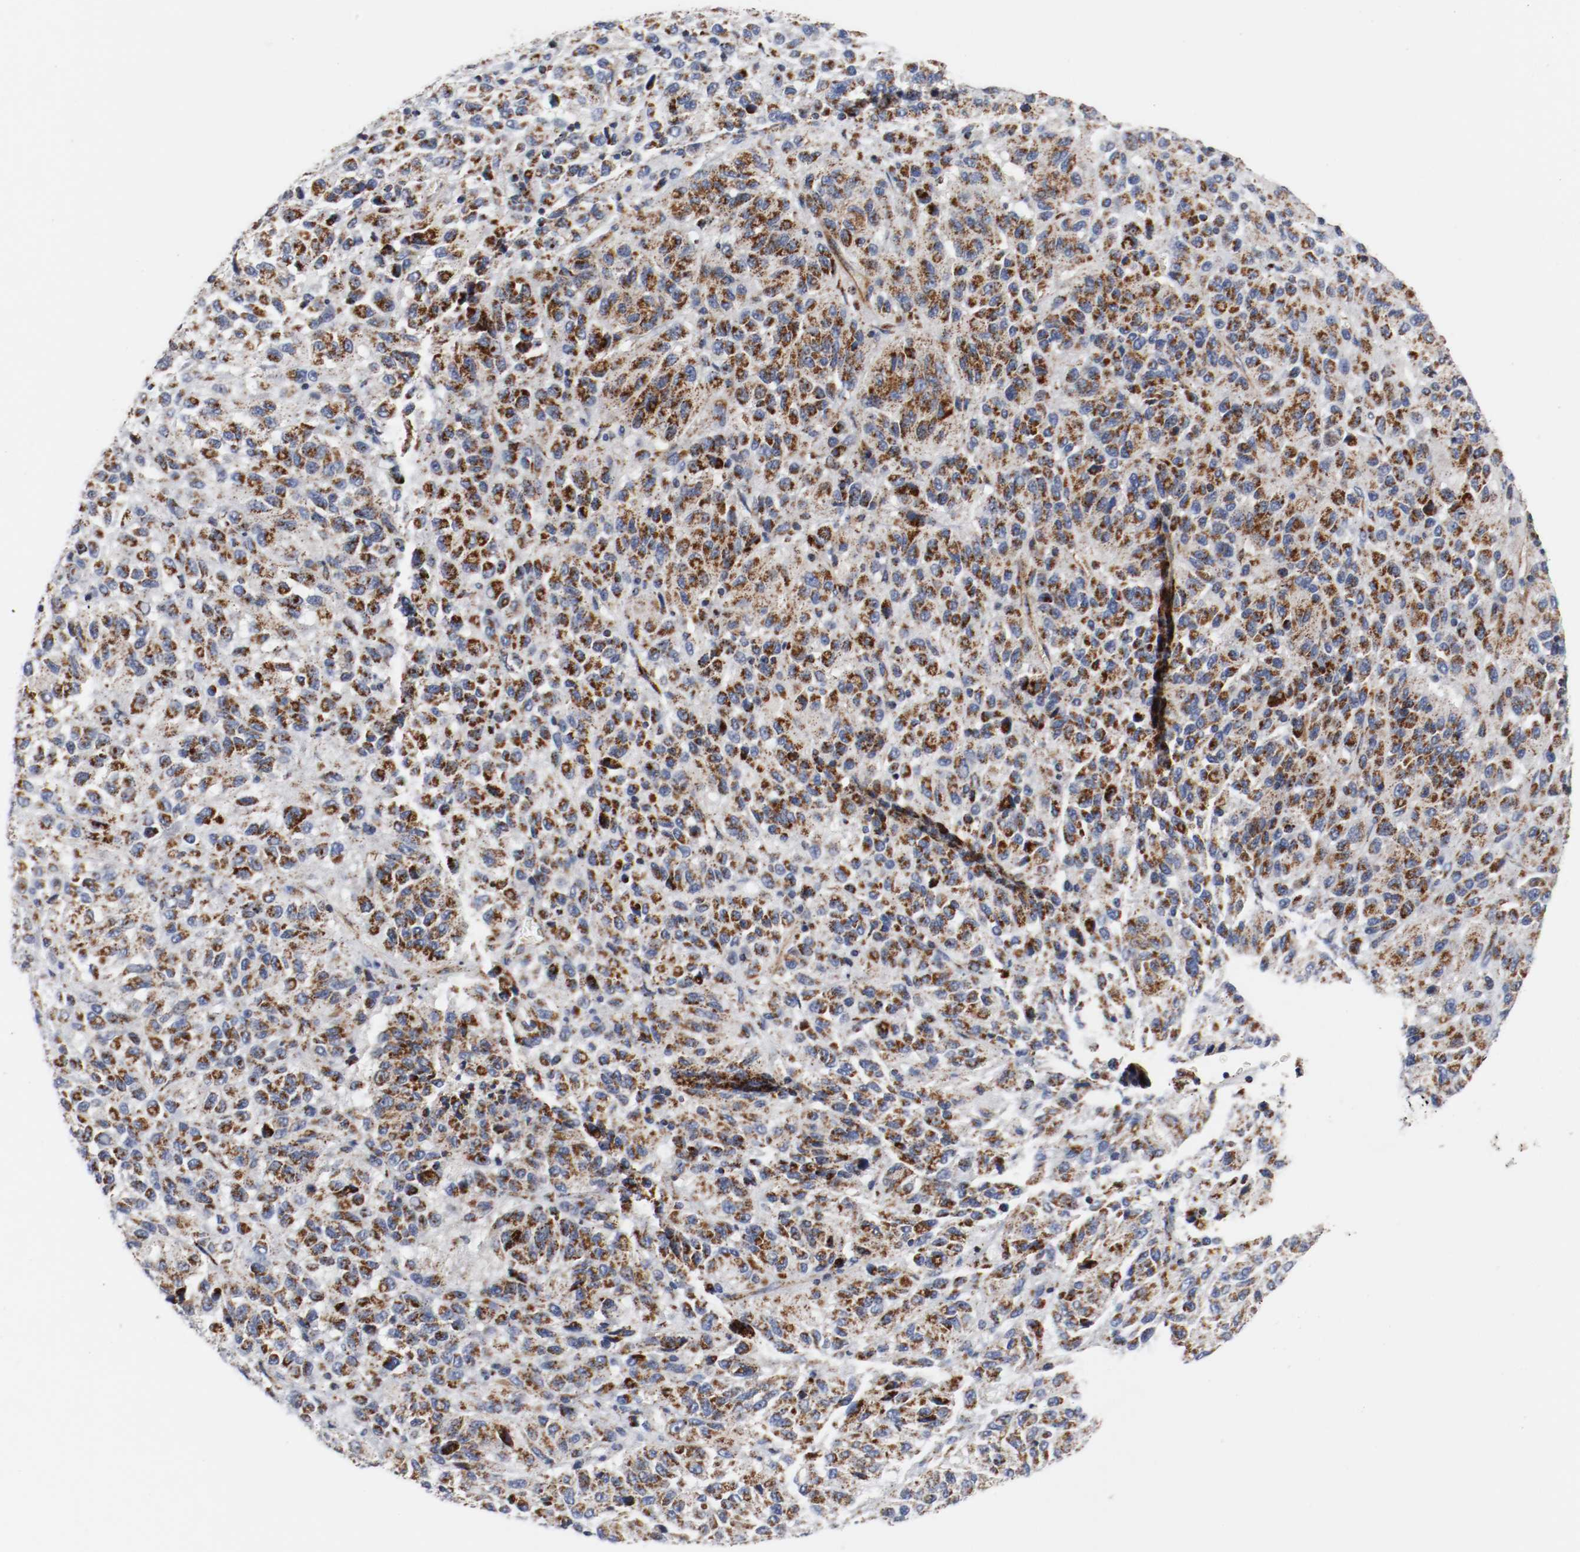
{"staining": {"intensity": "strong", "quantity": ">75%", "location": "cytoplasmic/membranous"}, "tissue": "melanoma", "cell_type": "Tumor cells", "image_type": "cancer", "snomed": [{"axis": "morphology", "description": "Malignant melanoma, Metastatic site"}, {"axis": "topography", "description": "Lung"}], "caption": "Immunohistochemistry (IHC) photomicrograph of human malignant melanoma (metastatic site) stained for a protein (brown), which exhibits high levels of strong cytoplasmic/membranous staining in approximately >75% of tumor cells.", "gene": "TUBD1", "patient": {"sex": "male", "age": 64}}